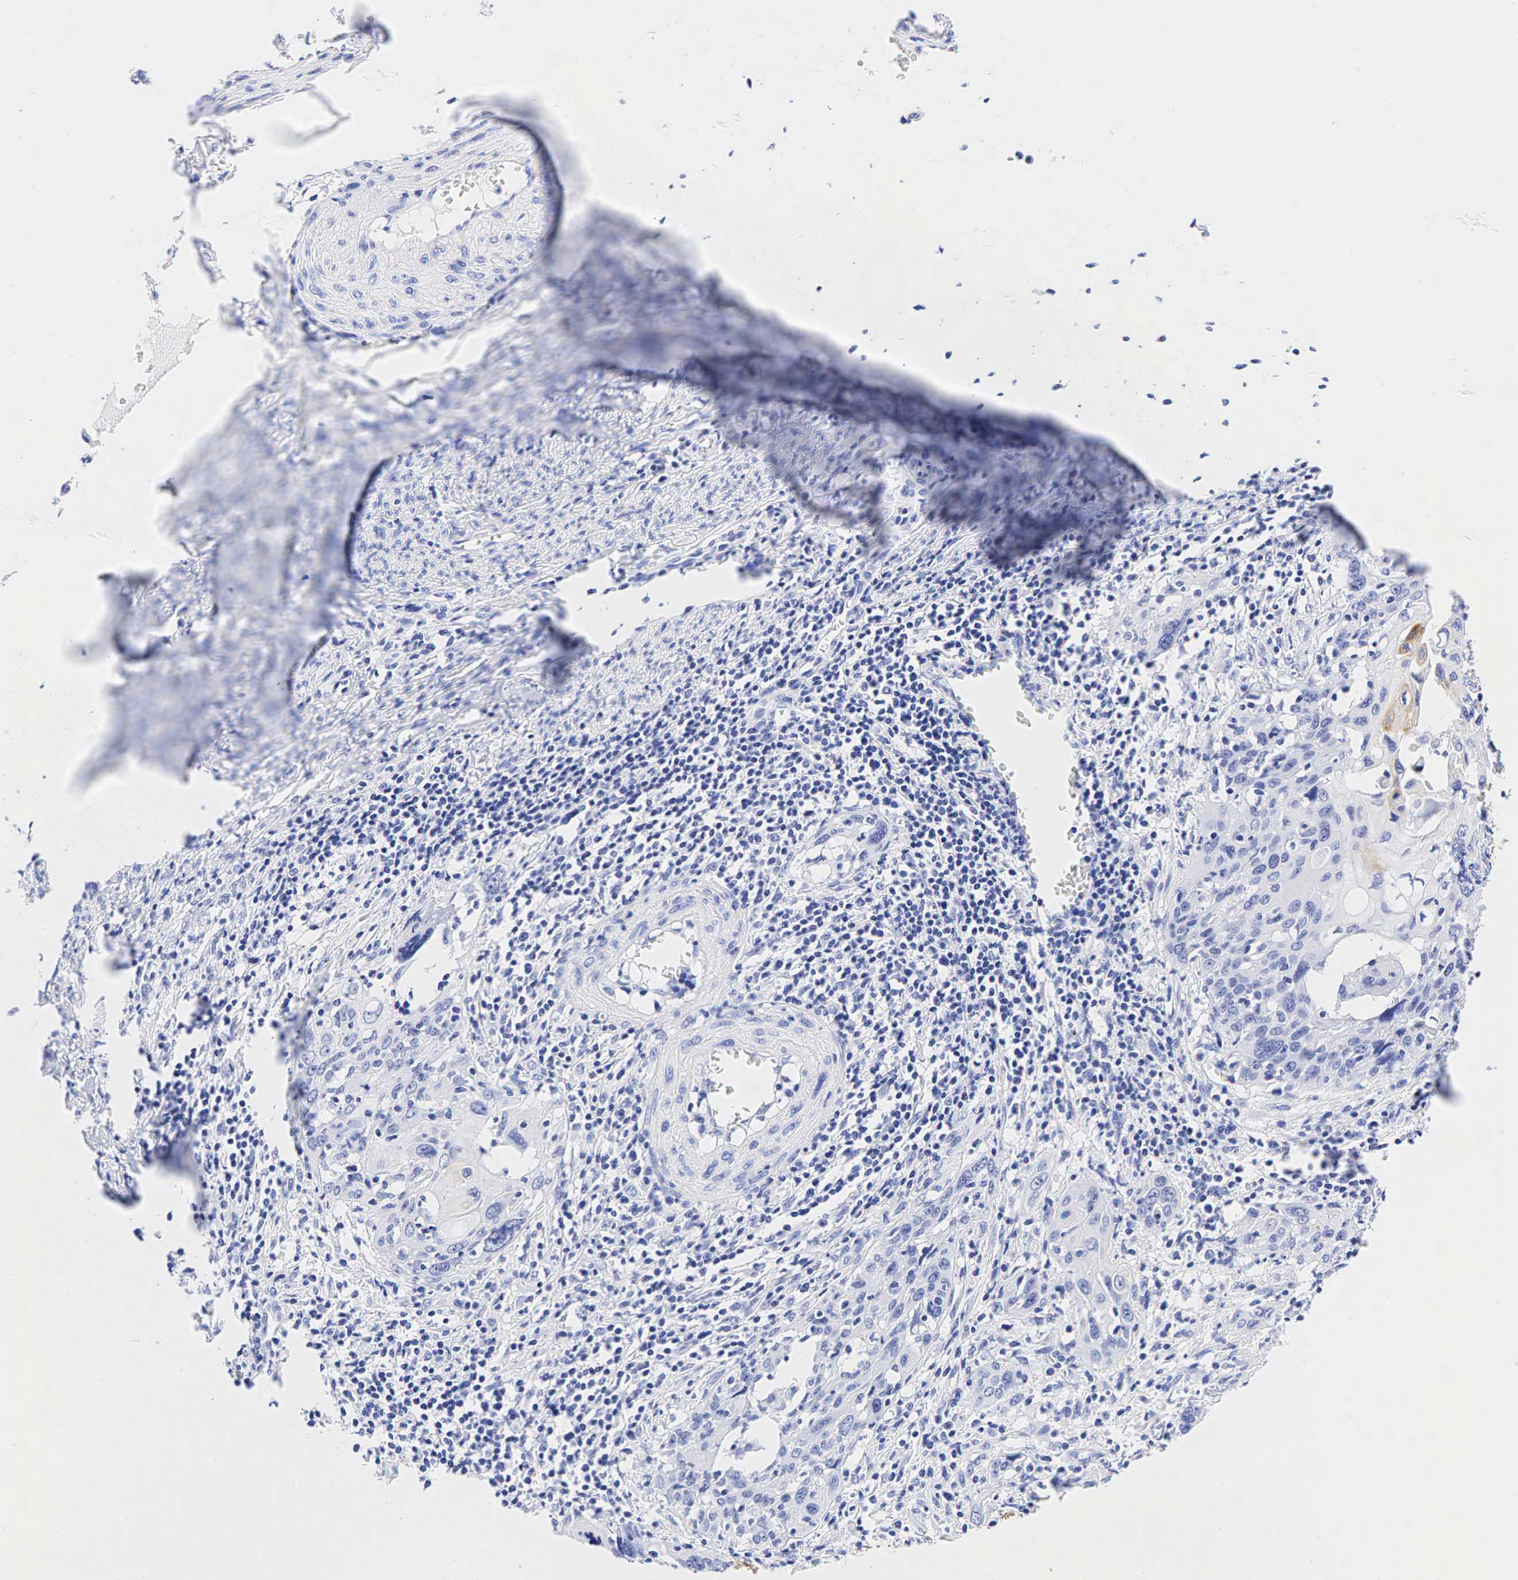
{"staining": {"intensity": "negative", "quantity": "none", "location": "none"}, "tissue": "cervical cancer", "cell_type": "Tumor cells", "image_type": "cancer", "snomed": [{"axis": "morphology", "description": "Squamous cell carcinoma, NOS"}, {"axis": "topography", "description": "Cervix"}], "caption": "Cervical cancer (squamous cell carcinoma) stained for a protein using IHC shows no positivity tumor cells.", "gene": "KRT7", "patient": {"sex": "female", "age": 54}}